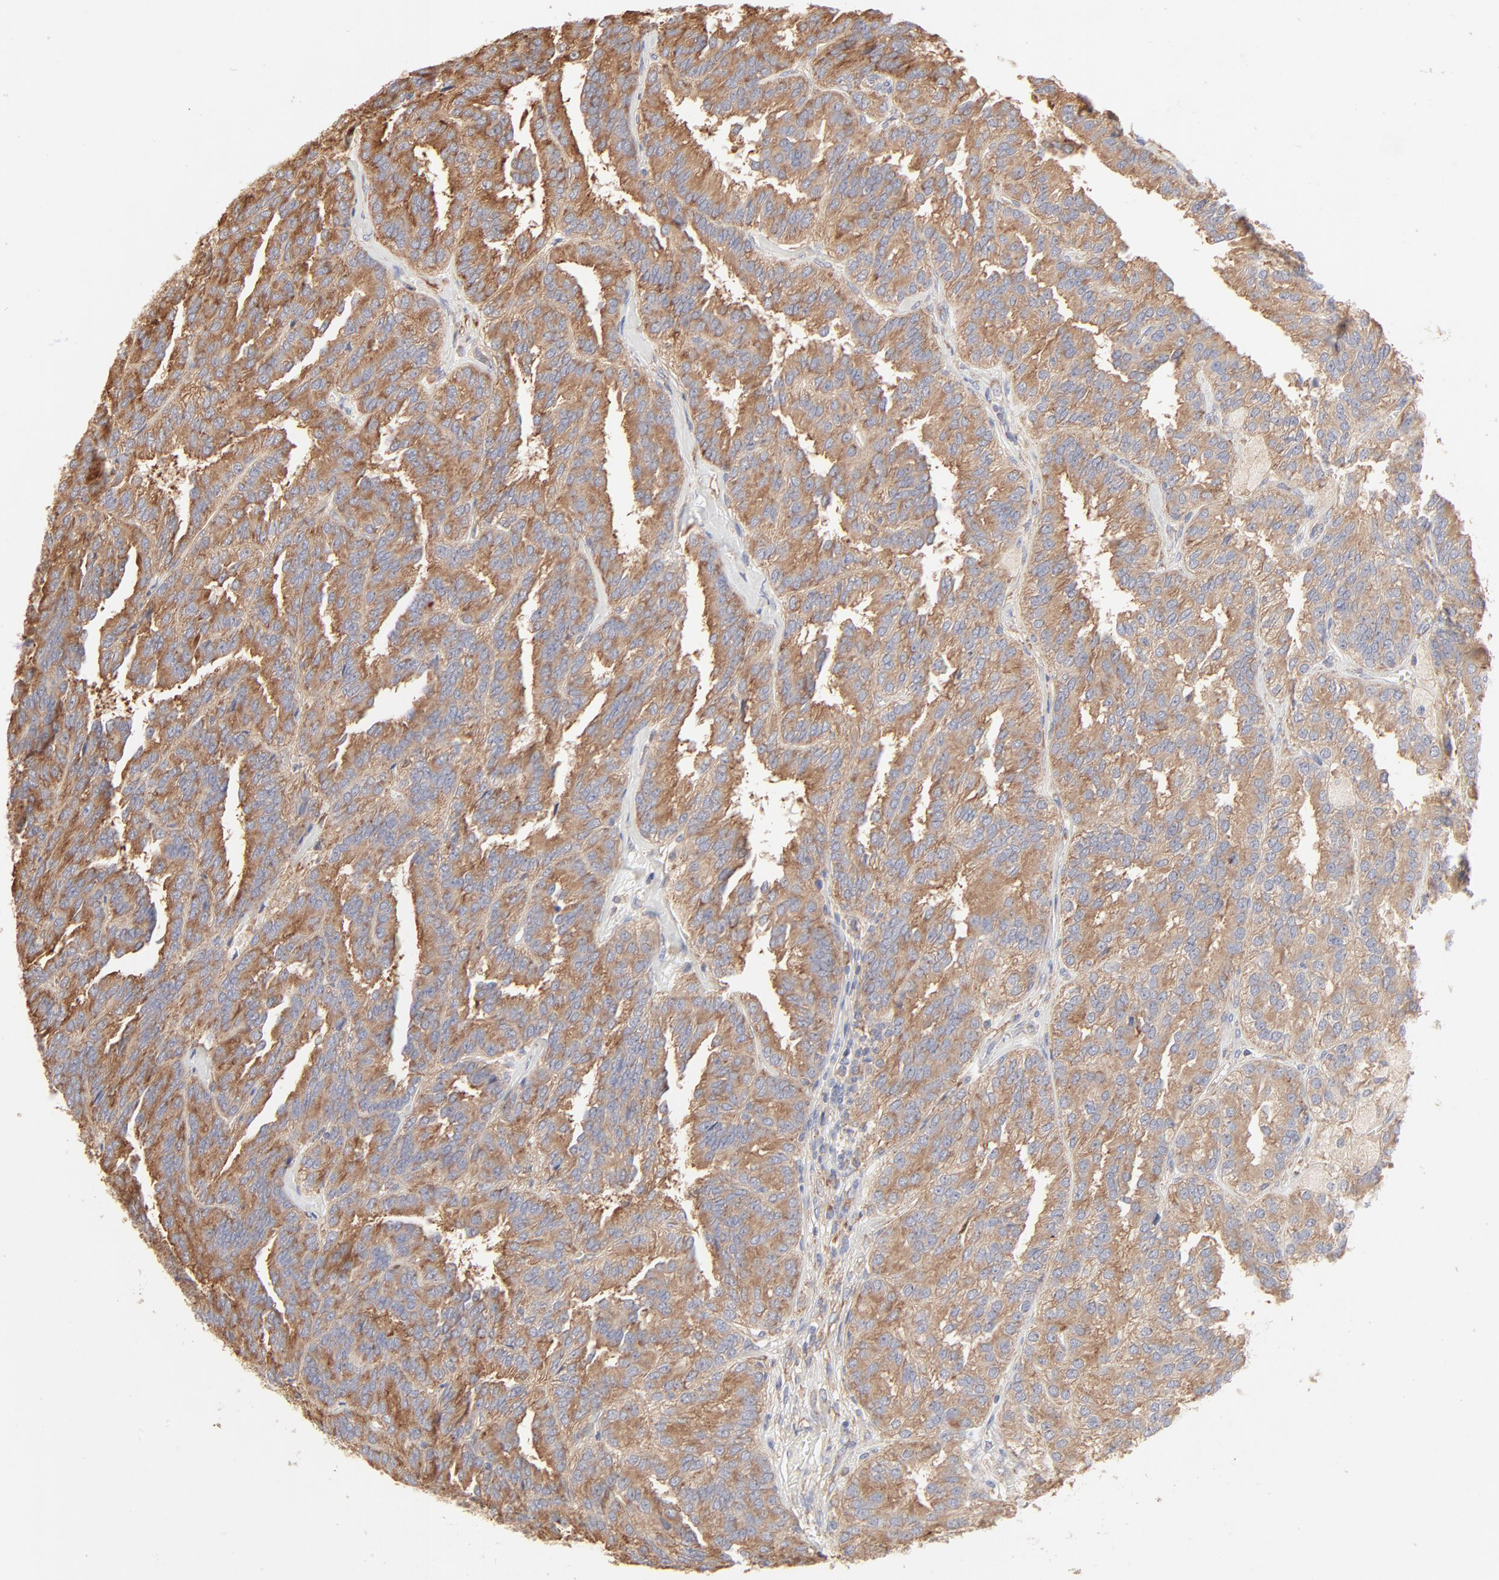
{"staining": {"intensity": "moderate", "quantity": ">75%", "location": "cytoplasmic/membranous"}, "tissue": "renal cancer", "cell_type": "Tumor cells", "image_type": "cancer", "snomed": [{"axis": "morphology", "description": "Adenocarcinoma, NOS"}, {"axis": "topography", "description": "Kidney"}], "caption": "Immunohistochemical staining of human renal cancer (adenocarcinoma) shows medium levels of moderate cytoplasmic/membranous protein staining in approximately >75% of tumor cells.", "gene": "RPS20", "patient": {"sex": "male", "age": 46}}